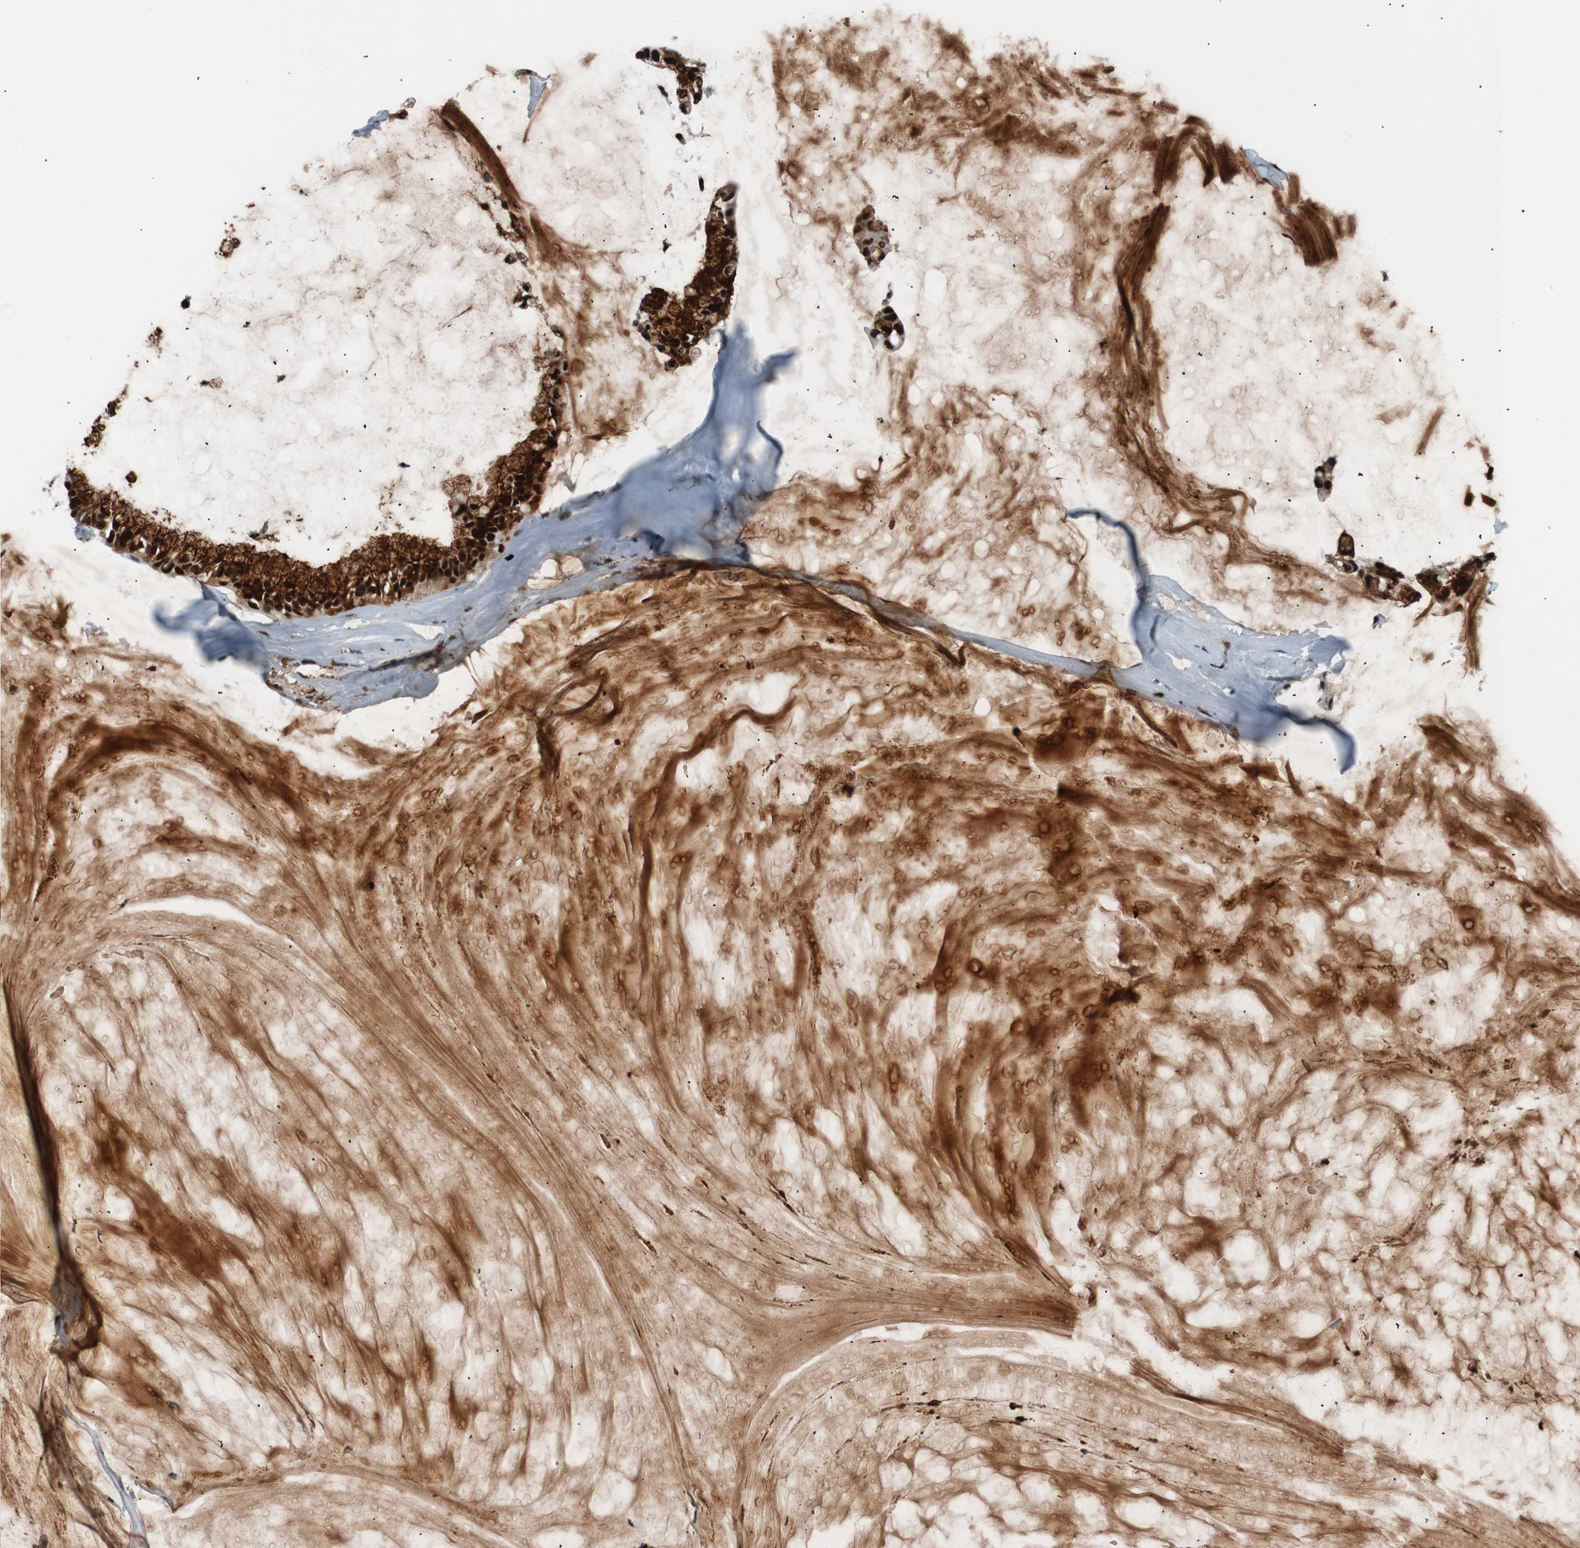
{"staining": {"intensity": "strong", "quantity": ">75%", "location": "cytoplasmic/membranous,nuclear"}, "tissue": "ovarian cancer", "cell_type": "Tumor cells", "image_type": "cancer", "snomed": [{"axis": "morphology", "description": "Cystadenocarcinoma, mucinous, NOS"}, {"axis": "topography", "description": "Ovary"}], "caption": "Immunohistochemistry (IHC) of ovarian cancer (mucinous cystadenocarcinoma) exhibits high levels of strong cytoplasmic/membranous and nuclear positivity in approximately >75% of tumor cells.", "gene": "HEXIM1", "patient": {"sex": "female", "age": 39}}